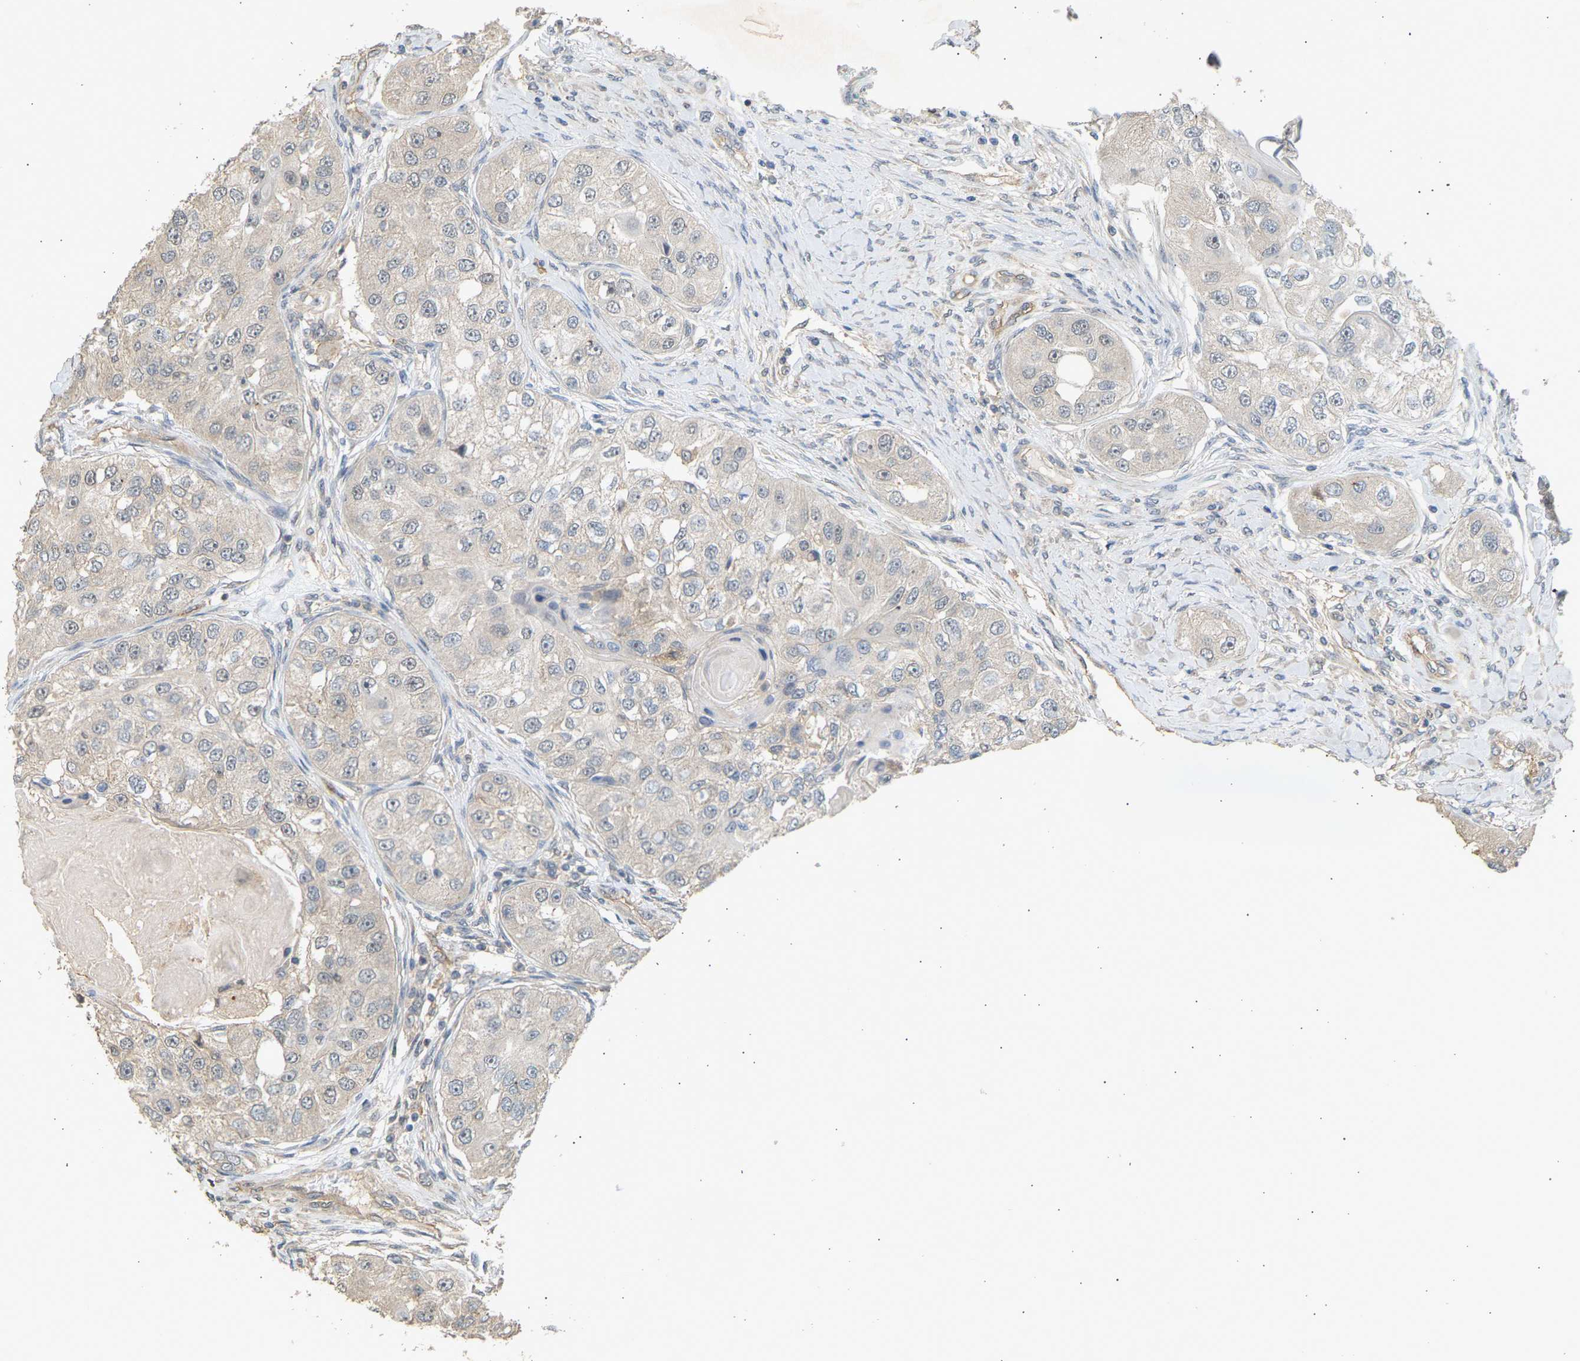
{"staining": {"intensity": "weak", "quantity": "<25%", "location": "cytoplasmic/membranous"}, "tissue": "head and neck cancer", "cell_type": "Tumor cells", "image_type": "cancer", "snomed": [{"axis": "morphology", "description": "Normal tissue, NOS"}, {"axis": "morphology", "description": "Squamous cell carcinoma, NOS"}, {"axis": "topography", "description": "Skeletal muscle"}, {"axis": "topography", "description": "Head-Neck"}], "caption": "Immunohistochemical staining of human head and neck squamous cell carcinoma shows no significant expression in tumor cells.", "gene": "RGL1", "patient": {"sex": "male", "age": 51}}